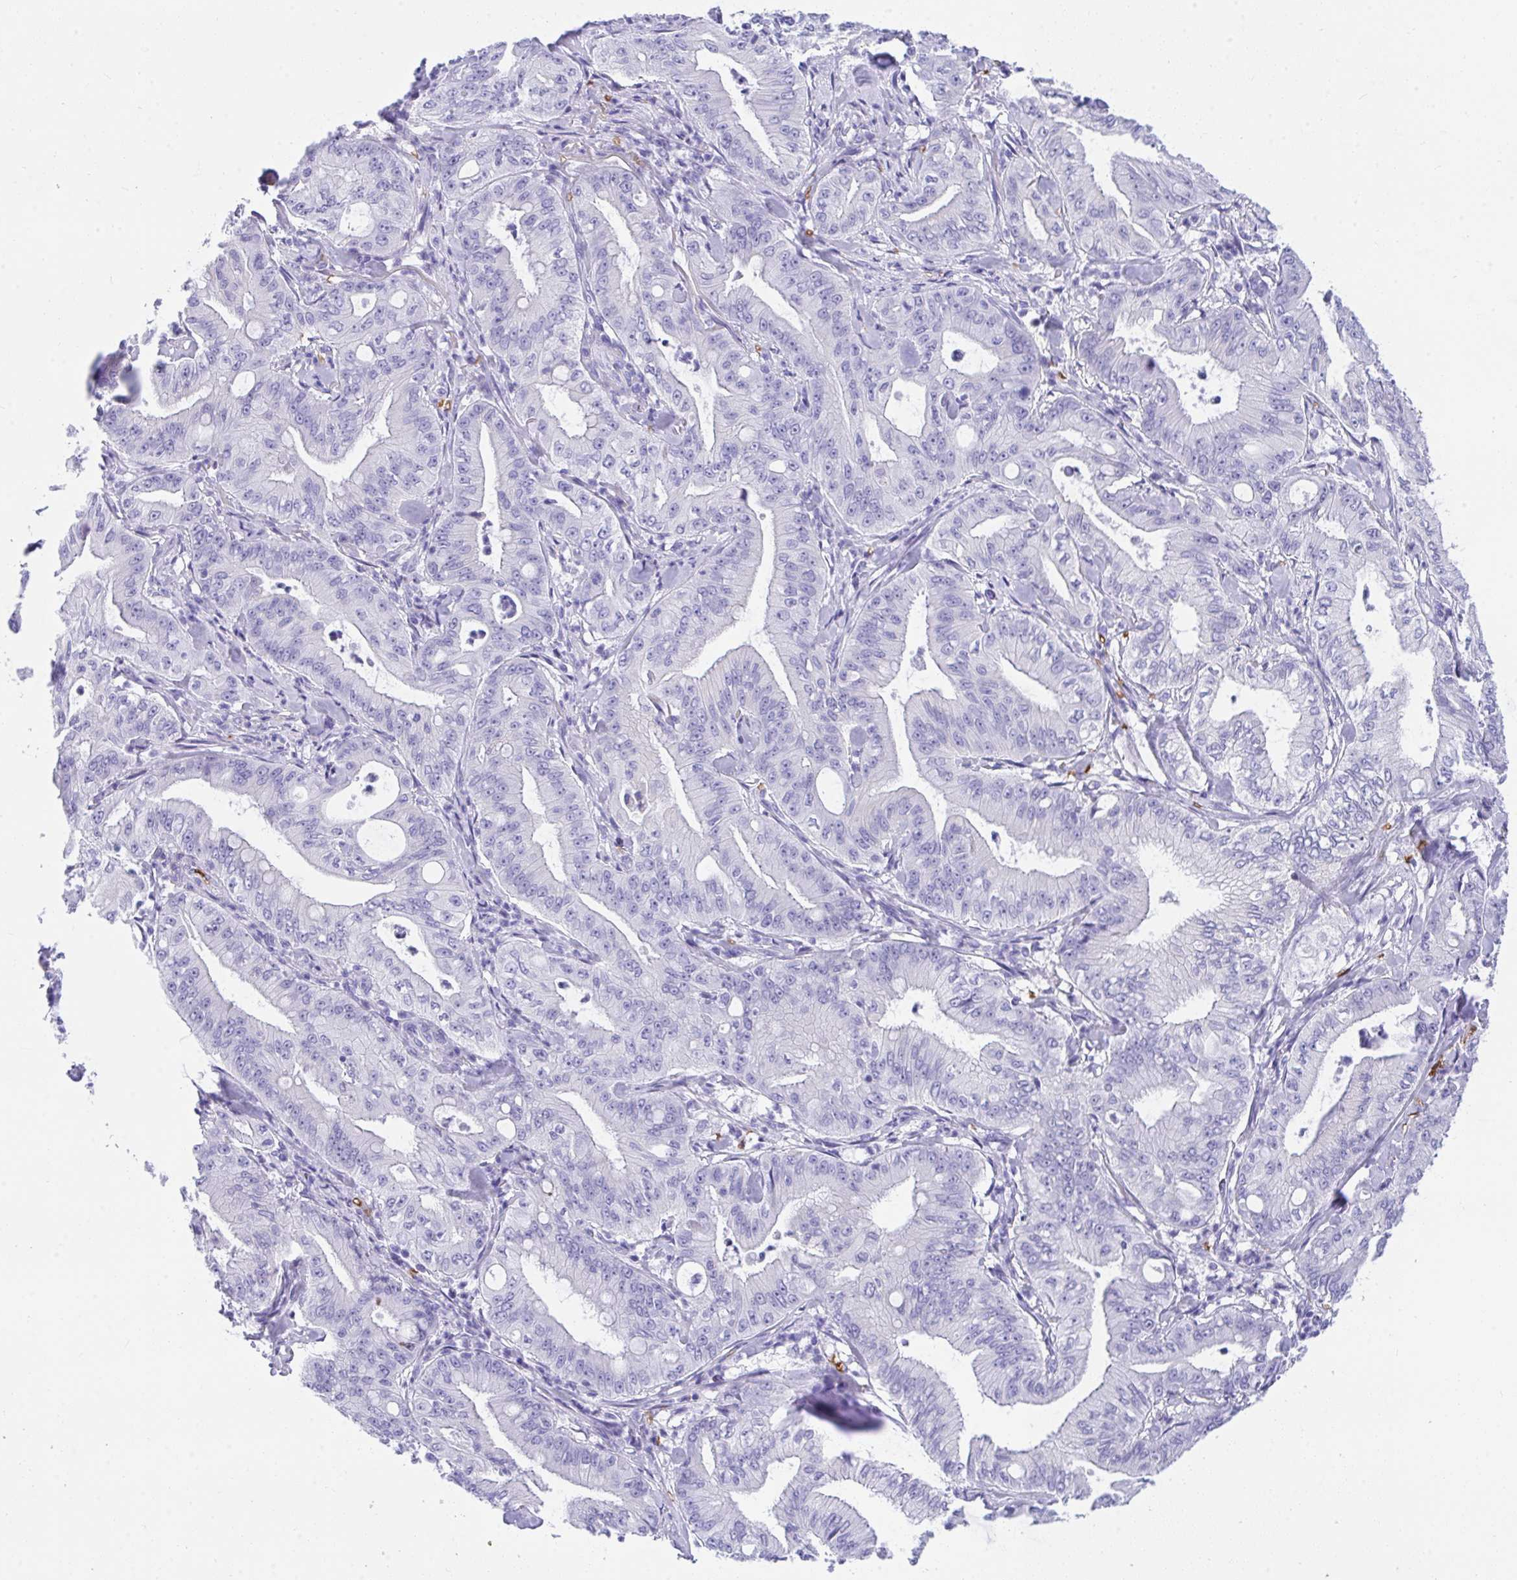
{"staining": {"intensity": "negative", "quantity": "none", "location": "none"}, "tissue": "pancreatic cancer", "cell_type": "Tumor cells", "image_type": "cancer", "snomed": [{"axis": "morphology", "description": "Adenocarcinoma, NOS"}, {"axis": "topography", "description": "Pancreas"}], "caption": "The image displays no significant staining in tumor cells of pancreatic adenocarcinoma.", "gene": "ANK1", "patient": {"sex": "male", "age": 71}}